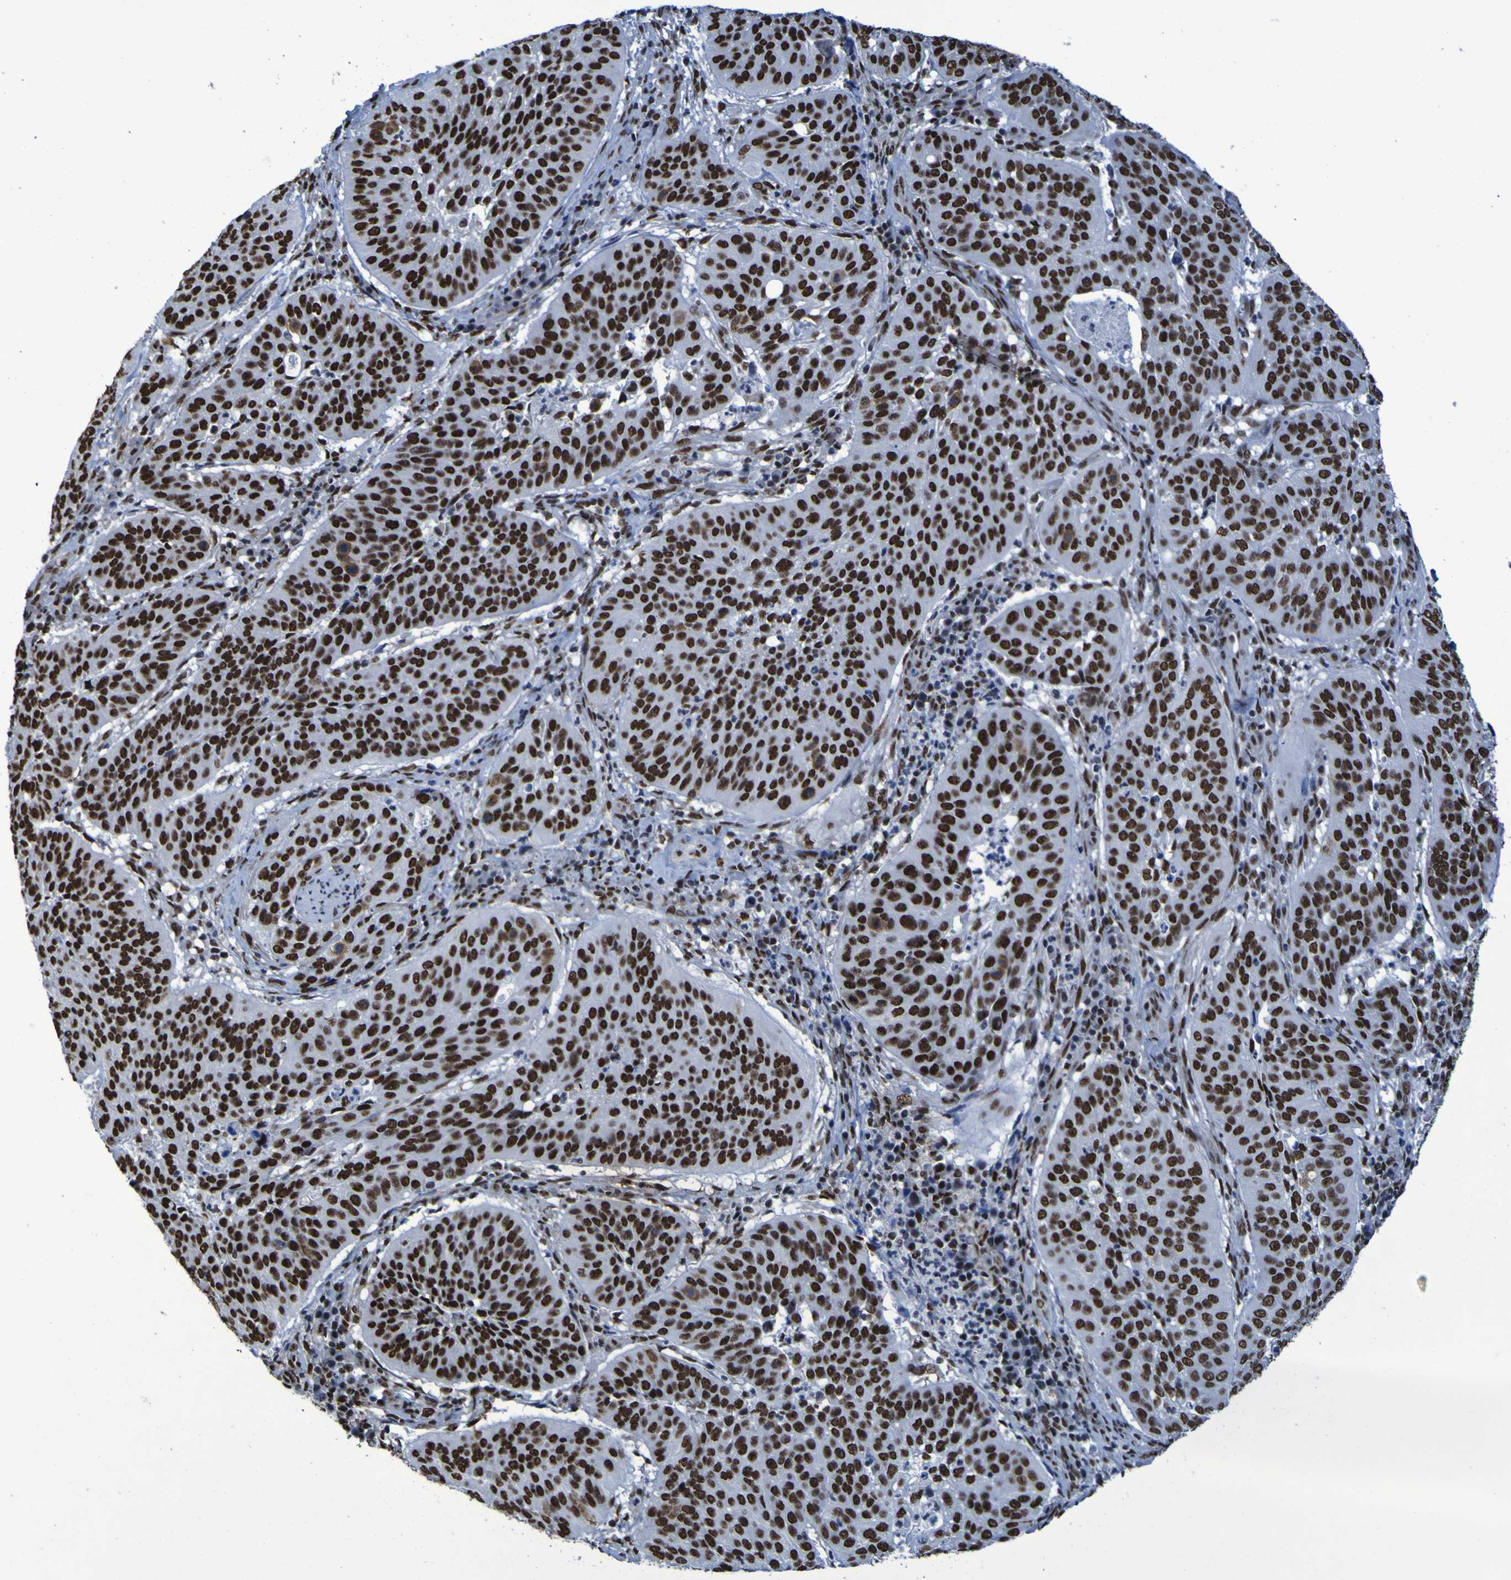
{"staining": {"intensity": "strong", "quantity": ">75%", "location": "nuclear"}, "tissue": "cervical cancer", "cell_type": "Tumor cells", "image_type": "cancer", "snomed": [{"axis": "morphology", "description": "Normal tissue, NOS"}, {"axis": "morphology", "description": "Squamous cell carcinoma, NOS"}, {"axis": "topography", "description": "Cervix"}], "caption": "Human cervical cancer (squamous cell carcinoma) stained for a protein (brown) demonstrates strong nuclear positive expression in about >75% of tumor cells.", "gene": "HNRNPR", "patient": {"sex": "female", "age": 39}}